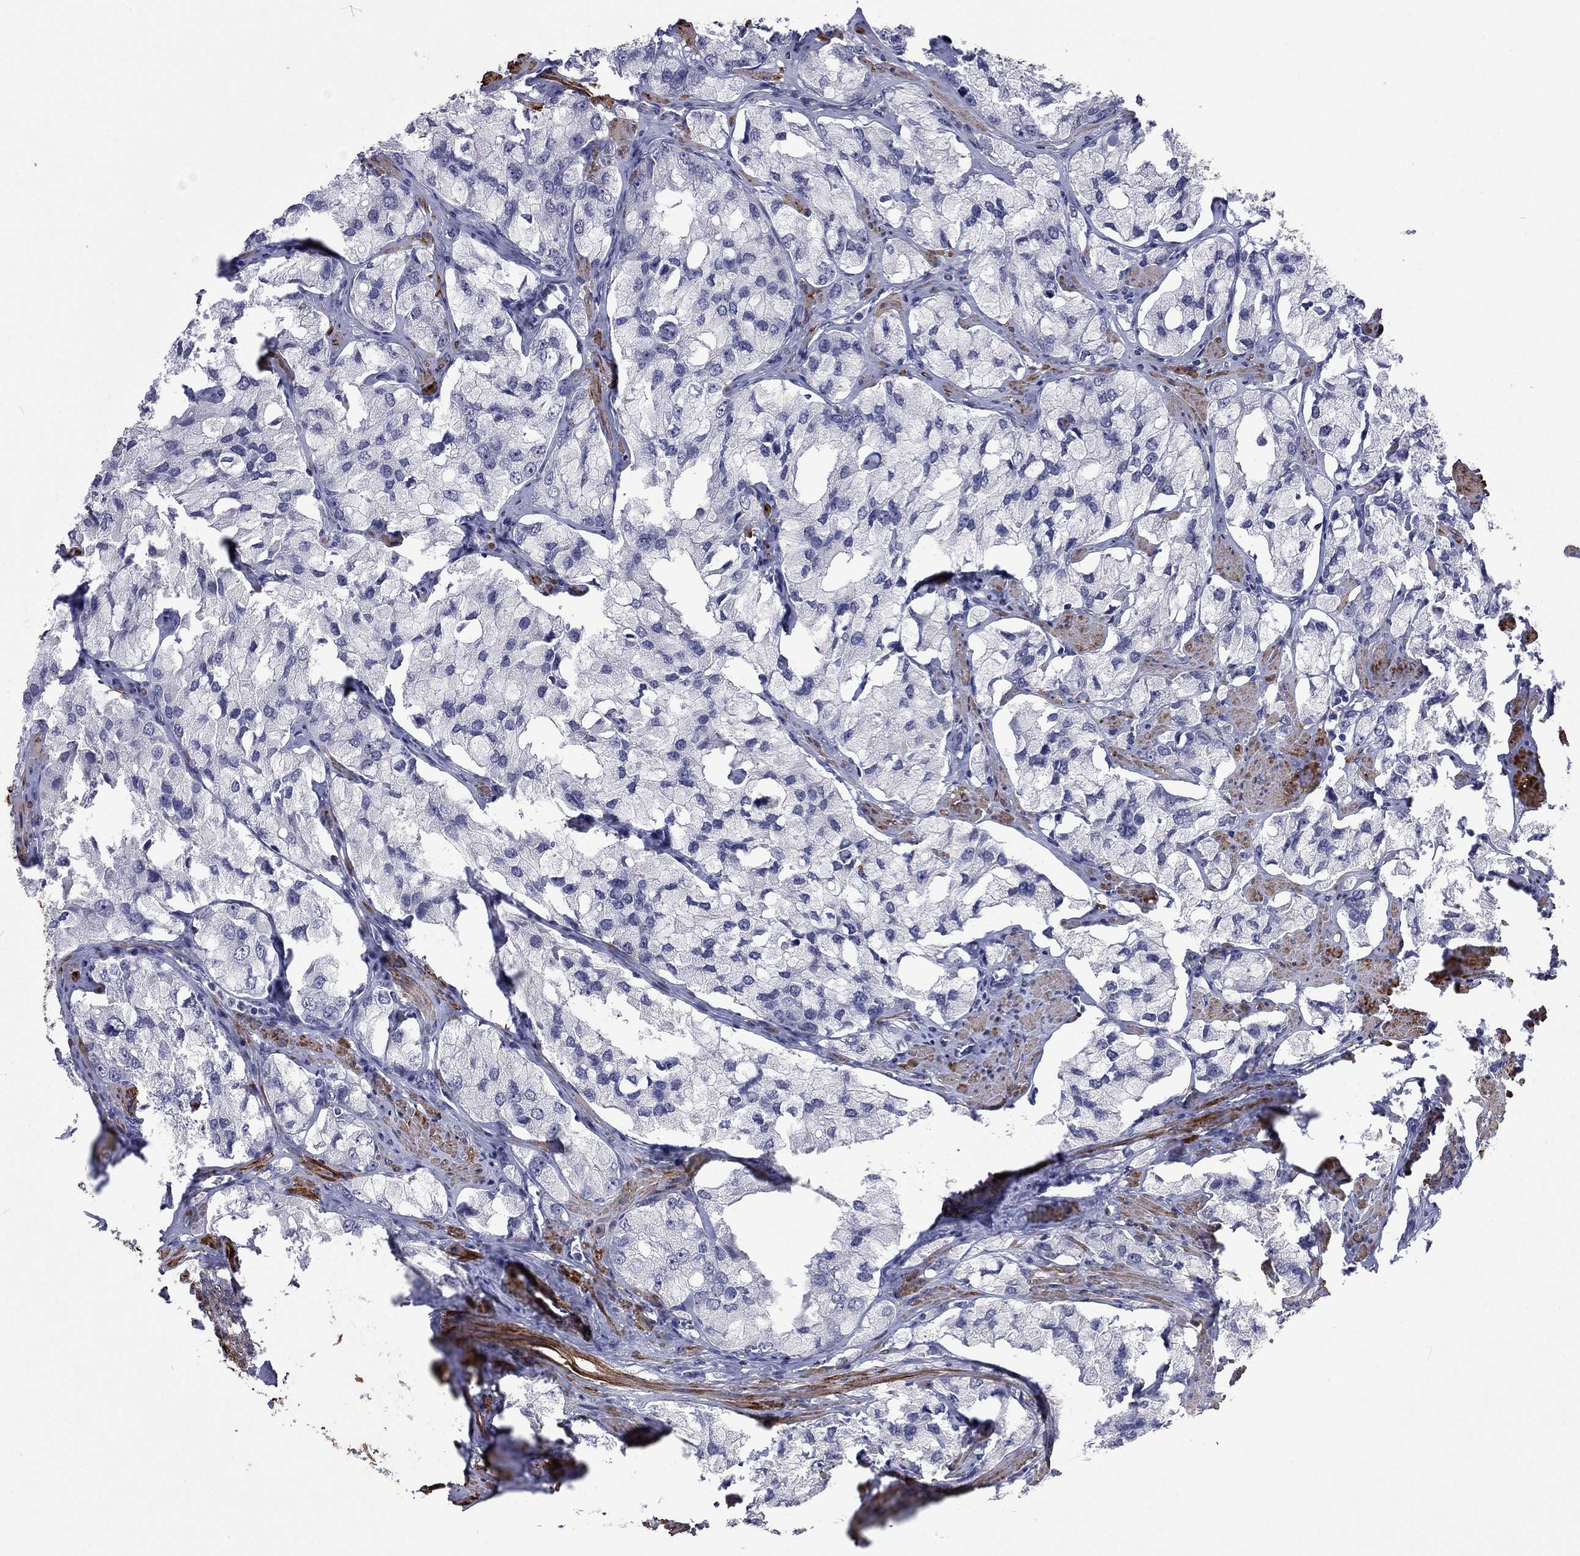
{"staining": {"intensity": "negative", "quantity": "none", "location": "none"}, "tissue": "prostate cancer", "cell_type": "Tumor cells", "image_type": "cancer", "snomed": [{"axis": "morphology", "description": "Adenocarcinoma, NOS"}, {"axis": "topography", "description": "Prostate and seminal vesicle, NOS"}, {"axis": "topography", "description": "Prostate"}], "caption": "Immunohistochemical staining of human adenocarcinoma (prostate) demonstrates no significant expression in tumor cells. The staining was performed using DAB to visualize the protein expression in brown, while the nuclei were stained in blue with hematoxylin (Magnification: 20x).", "gene": "IP6K3", "patient": {"sex": "male", "age": 64}}